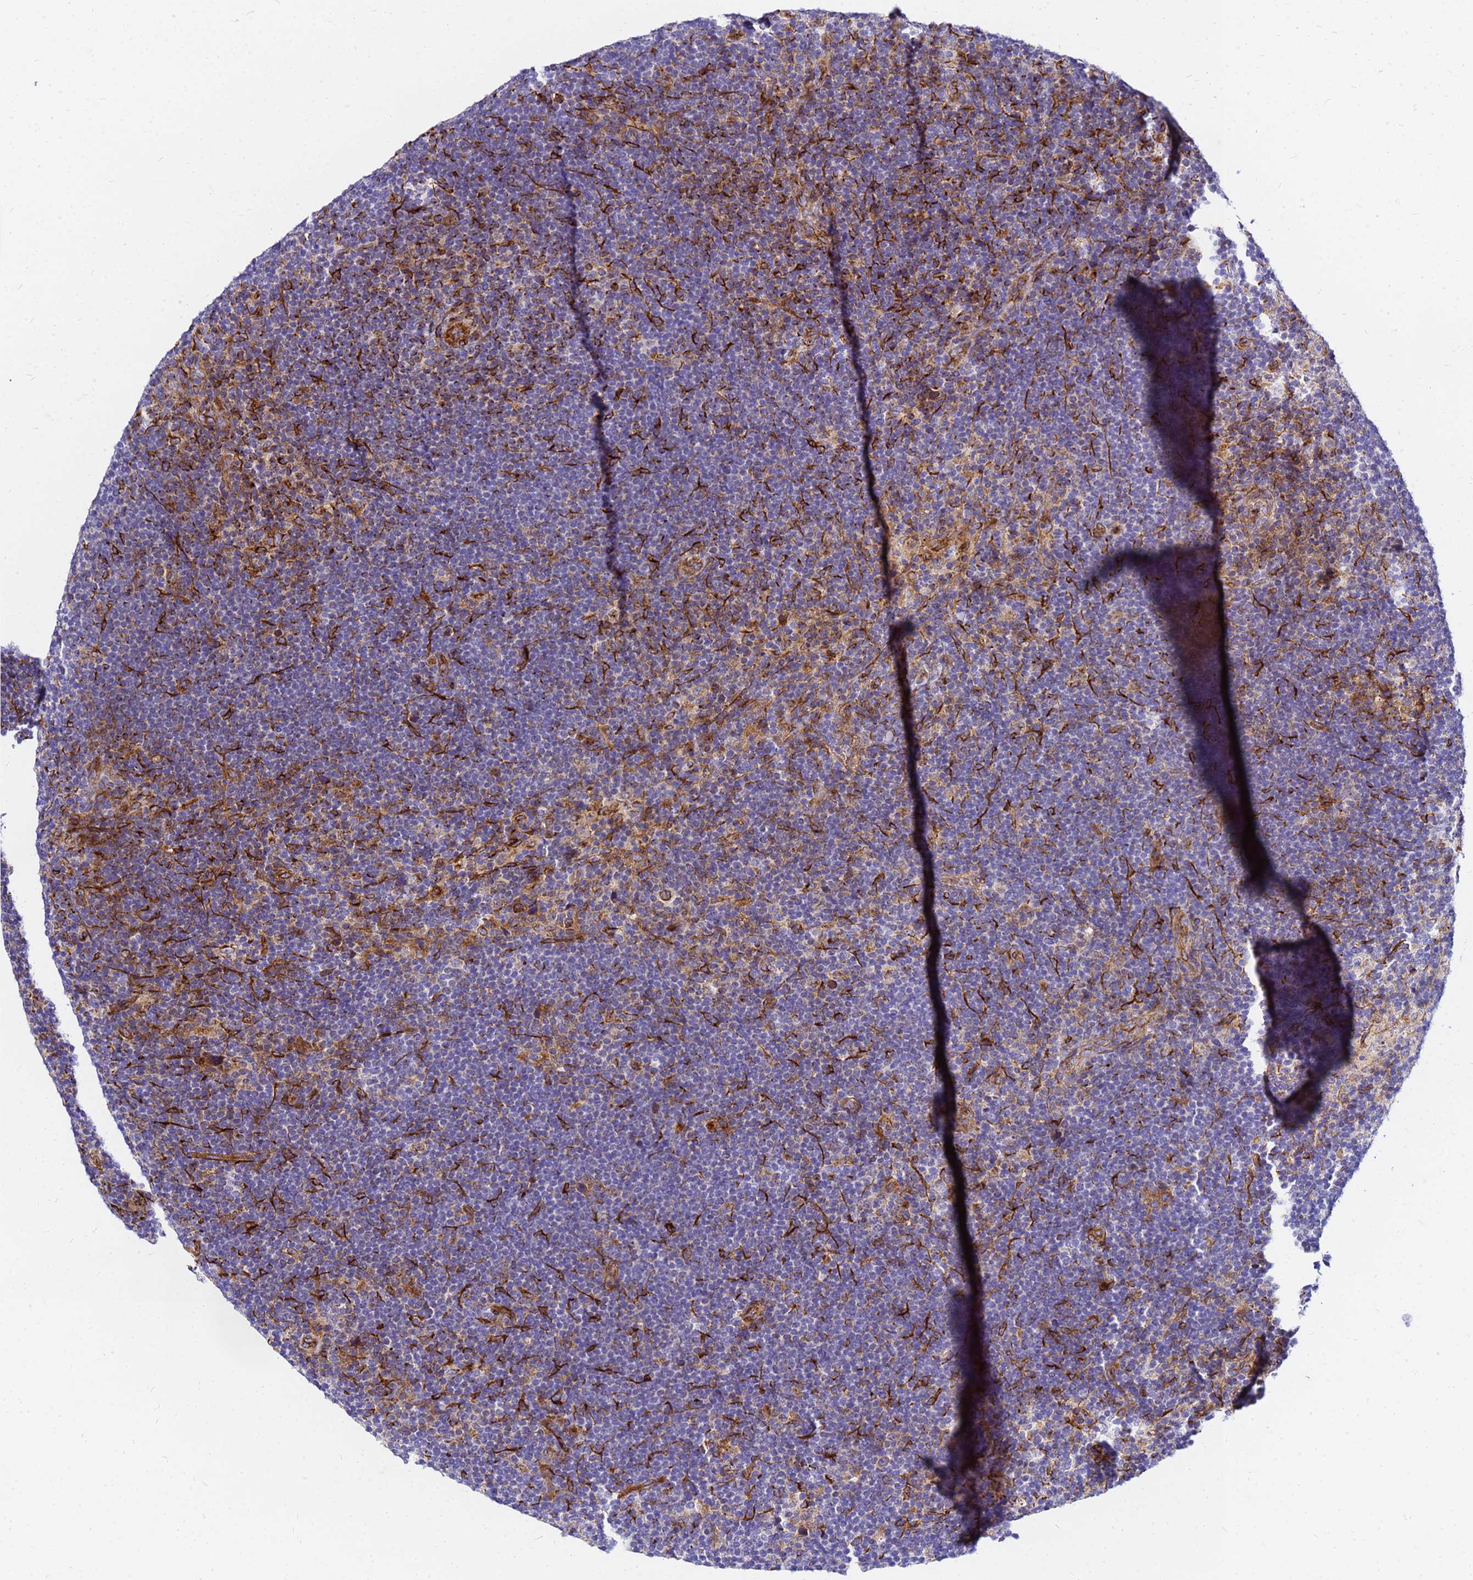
{"staining": {"intensity": "negative", "quantity": "none", "location": "none"}, "tissue": "lymphoma", "cell_type": "Tumor cells", "image_type": "cancer", "snomed": [{"axis": "morphology", "description": "Hodgkin's disease, NOS"}, {"axis": "topography", "description": "Lymph node"}], "caption": "Histopathology image shows no significant protein positivity in tumor cells of Hodgkin's disease. (IHC, brightfield microscopy, high magnification).", "gene": "TUBA8", "patient": {"sex": "female", "age": 57}}